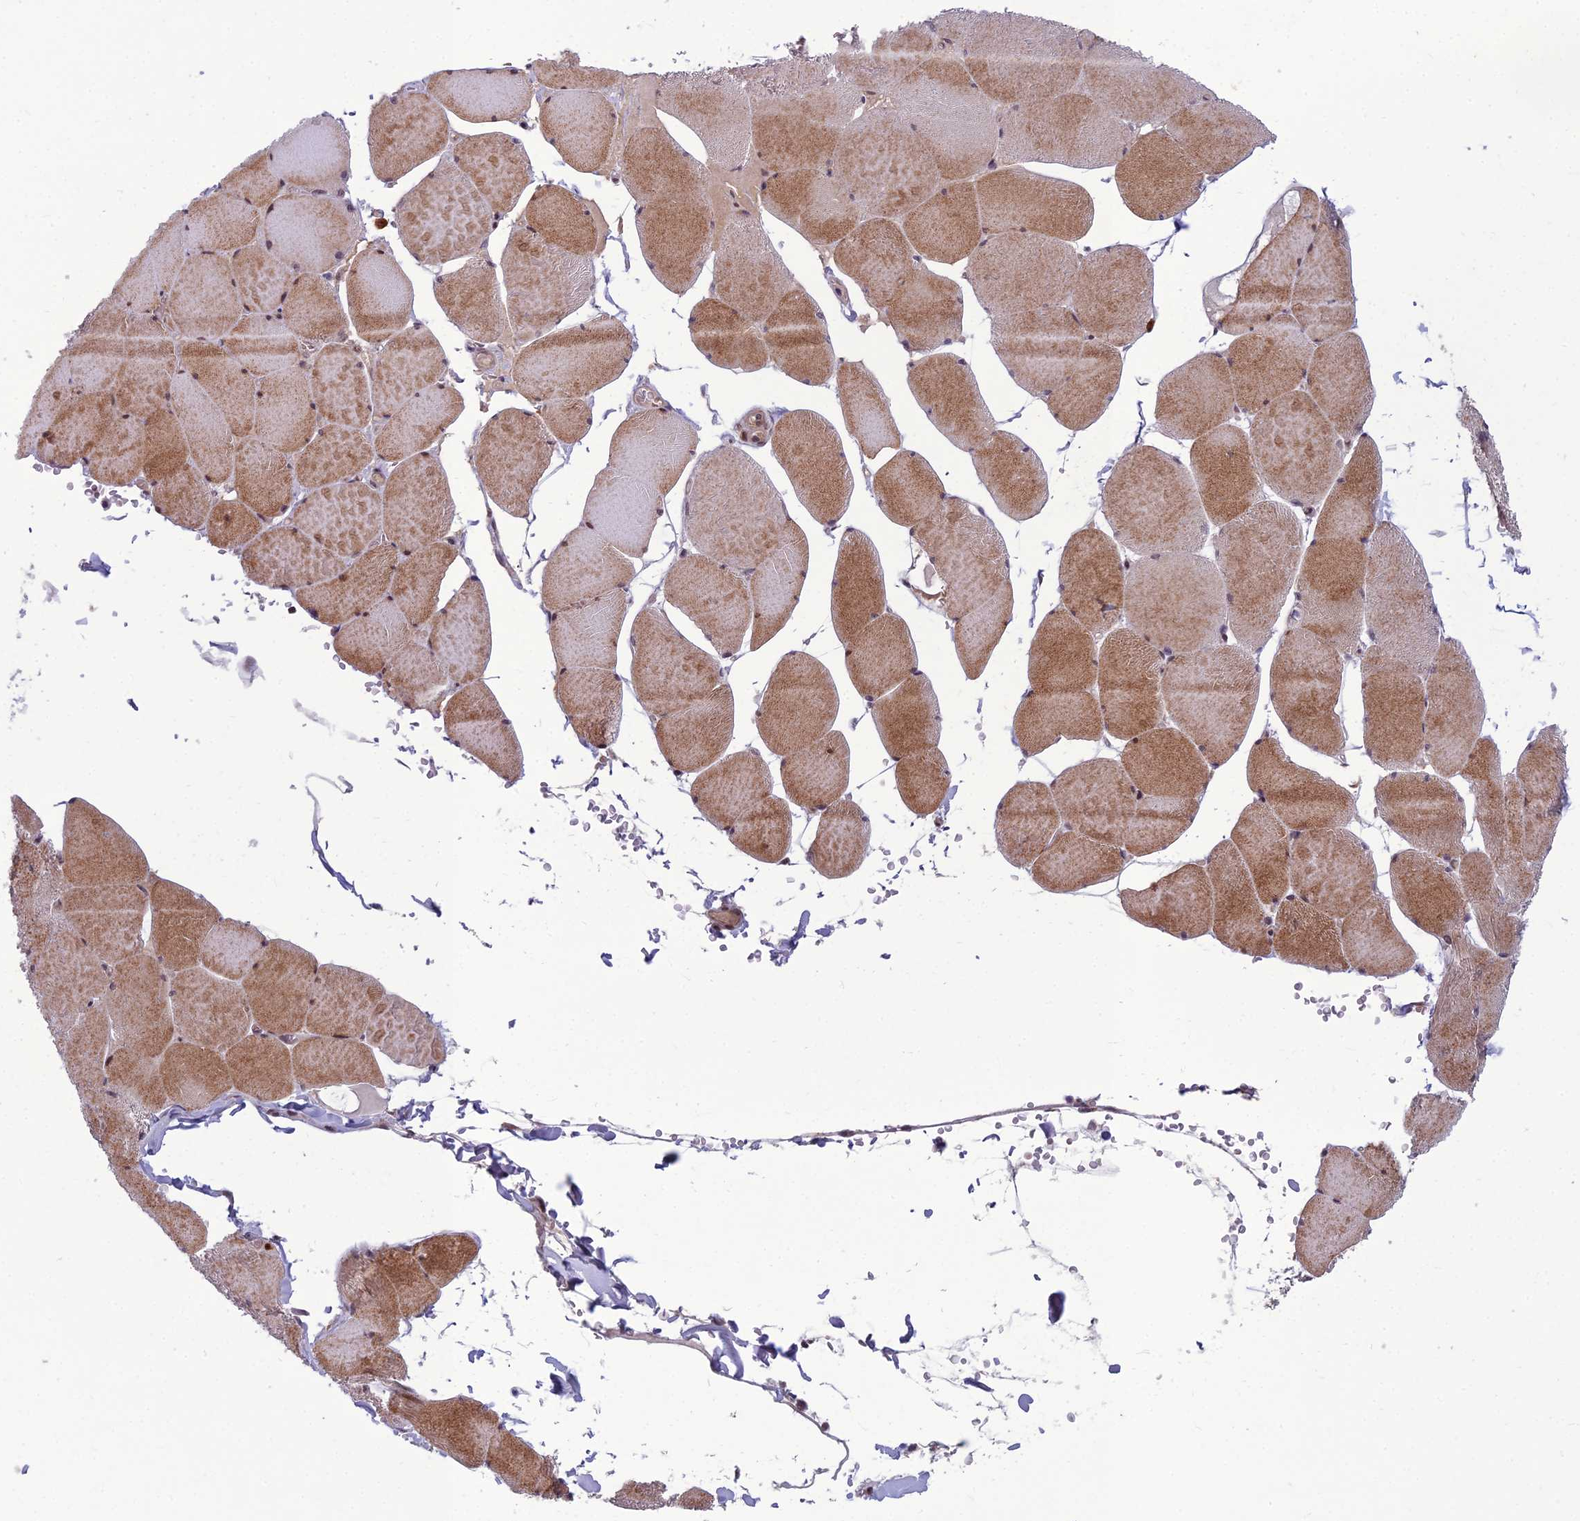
{"staining": {"intensity": "moderate", "quantity": "25%-75%", "location": "cytoplasmic/membranous"}, "tissue": "skeletal muscle", "cell_type": "Myocytes", "image_type": "normal", "snomed": [{"axis": "morphology", "description": "Normal tissue, NOS"}, {"axis": "topography", "description": "Skeletal muscle"}, {"axis": "topography", "description": "Head-Neck"}], "caption": "Moderate cytoplasmic/membranous protein expression is identified in approximately 25%-75% of myocytes in skeletal muscle. The protein of interest is stained brown, and the nuclei are stained in blue (DAB IHC with brightfield microscopy, high magnification).", "gene": "FBRS", "patient": {"sex": "male", "age": 66}}